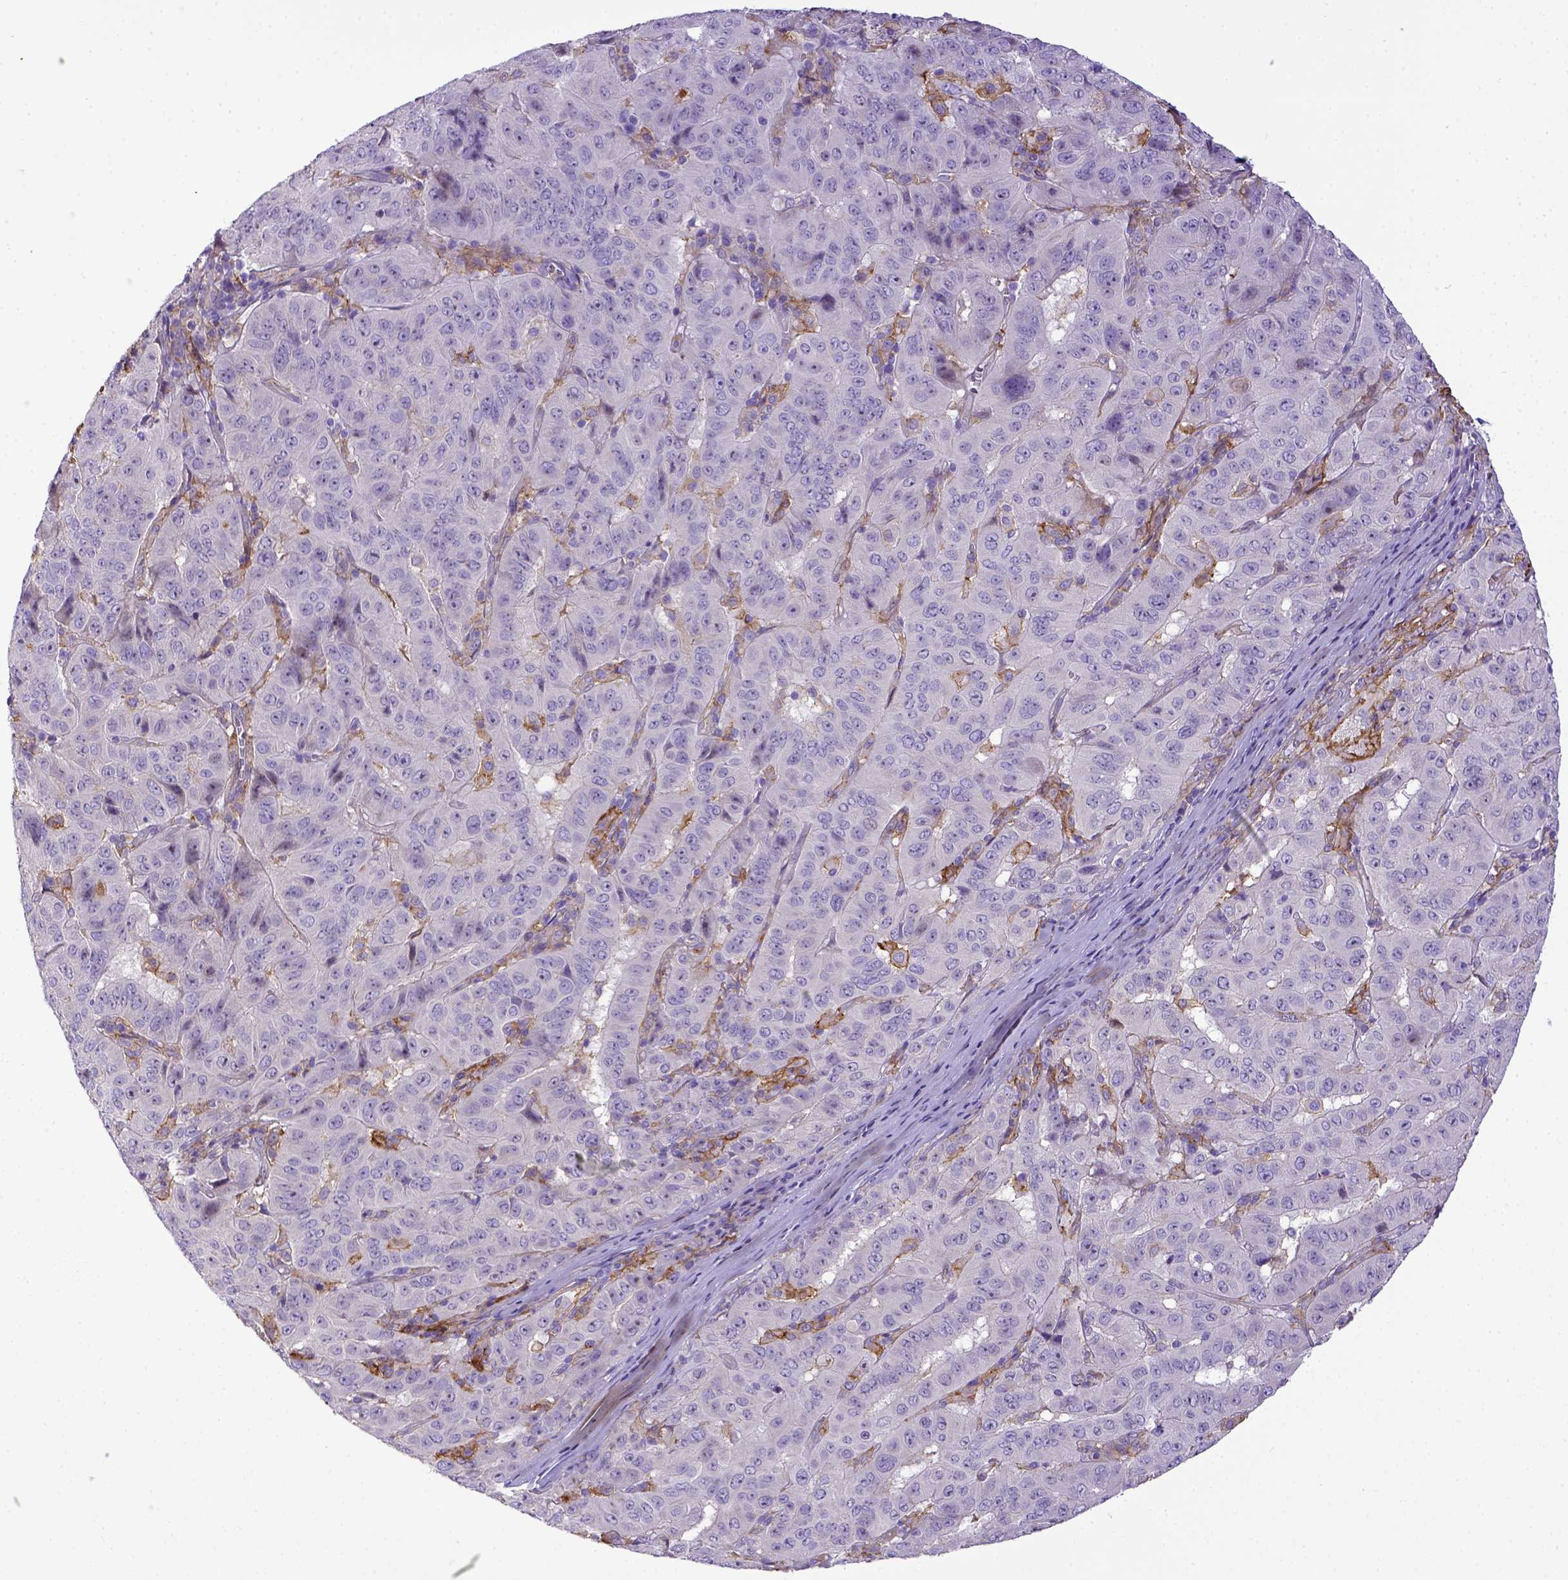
{"staining": {"intensity": "negative", "quantity": "none", "location": "none"}, "tissue": "pancreatic cancer", "cell_type": "Tumor cells", "image_type": "cancer", "snomed": [{"axis": "morphology", "description": "Adenocarcinoma, NOS"}, {"axis": "topography", "description": "Pancreas"}], "caption": "Tumor cells are negative for brown protein staining in adenocarcinoma (pancreatic).", "gene": "CD40", "patient": {"sex": "male", "age": 63}}